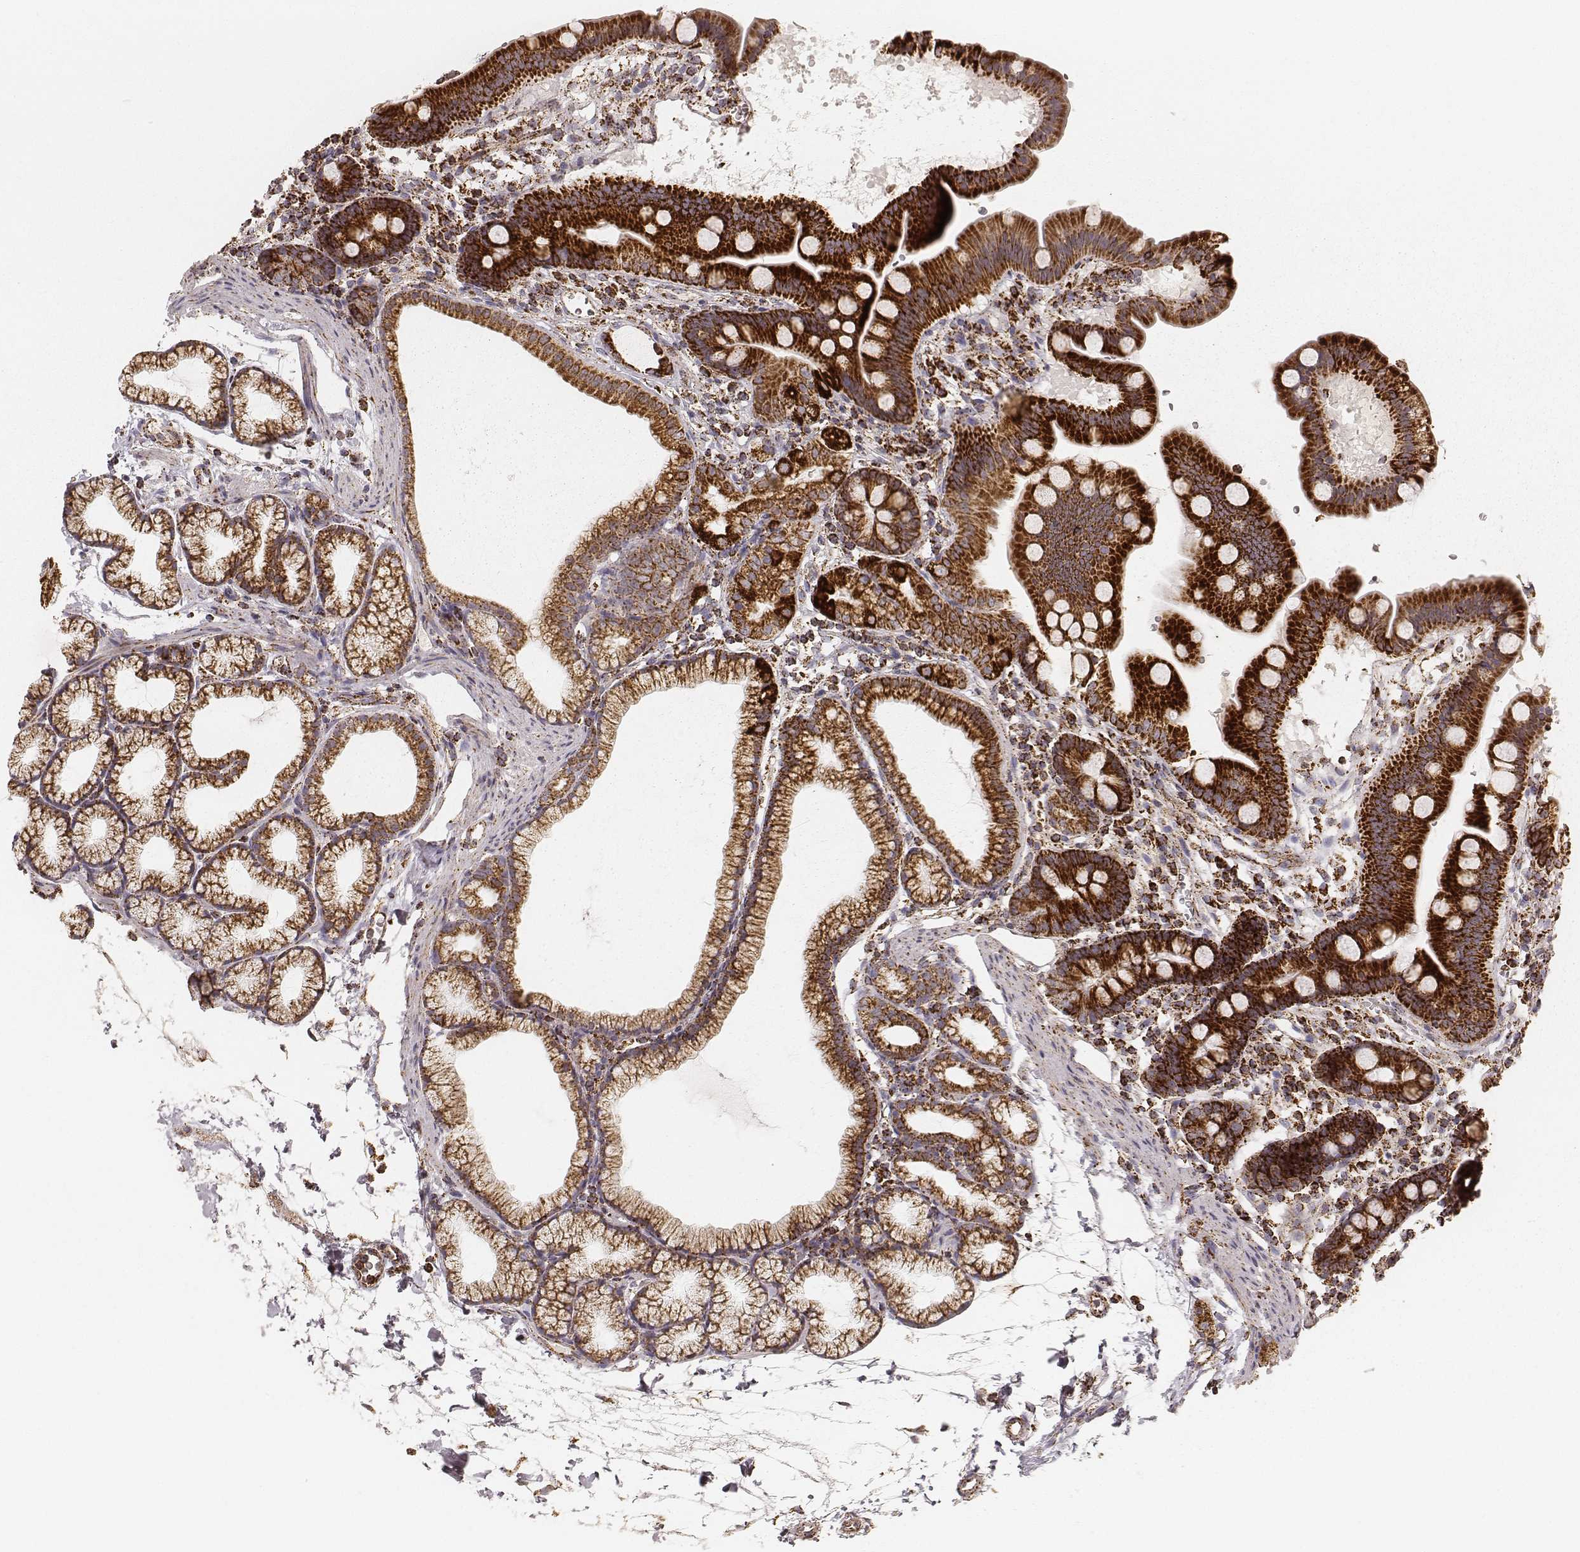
{"staining": {"intensity": "strong", "quantity": ">75%", "location": "cytoplasmic/membranous"}, "tissue": "duodenum", "cell_type": "Glandular cells", "image_type": "normal", "snomed": [{"axis": "morphology", "description": "Normal tissue, NOS"}, {"axis": "topography", "description": "Duodenum"}], "caption": "Immunohistochemical staining of normal human duodenum shows >75% levels of strong cytoplasmic/membranous protein positivity in approximately >75% of glandular cells.", "gene": "CS", "patient": {"sex": "male", "age": 59}}